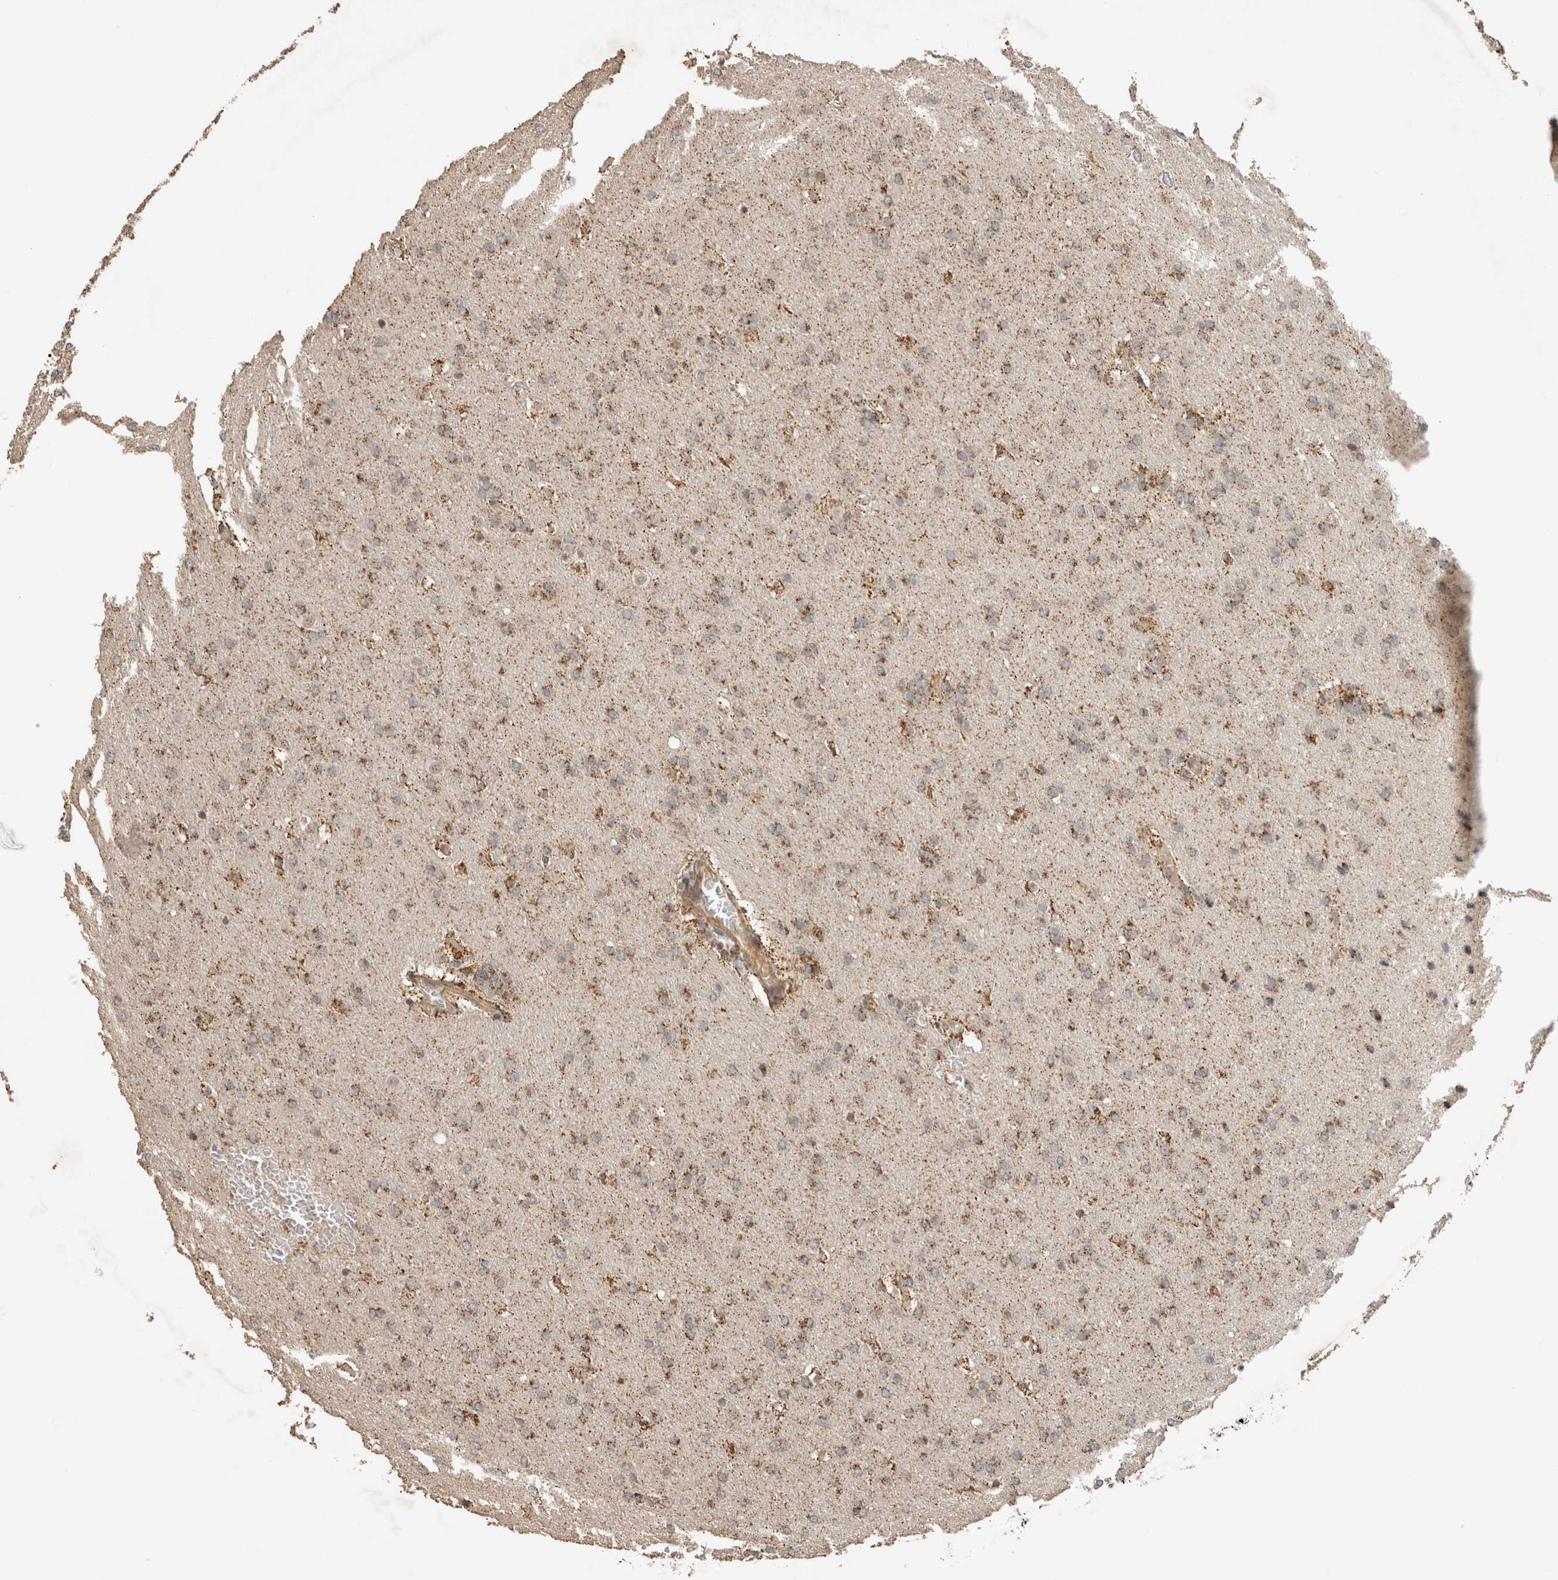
{"staining": {"intensity": "moderate", "quantity": ">75%", "location": "cytoplasmic/membranous"}, "tissue": "glioma", "cell_type": "Tumor cells", "image_type": "cancer", "snomed": [{"axis": "morphology", "description": "Glioma, malignant, Low grade"}, {"axis": "topography", "description": "Brain"}], "caption": "Moderate cytoplasmic/membranous expression is appreciated in about >75% of tumor cells in glioma. (DAB IHC, brown staining for protein, blue staining for nuclei).", "gene": "CAAP1", "patient": {"sex": "female", "age": 37}}